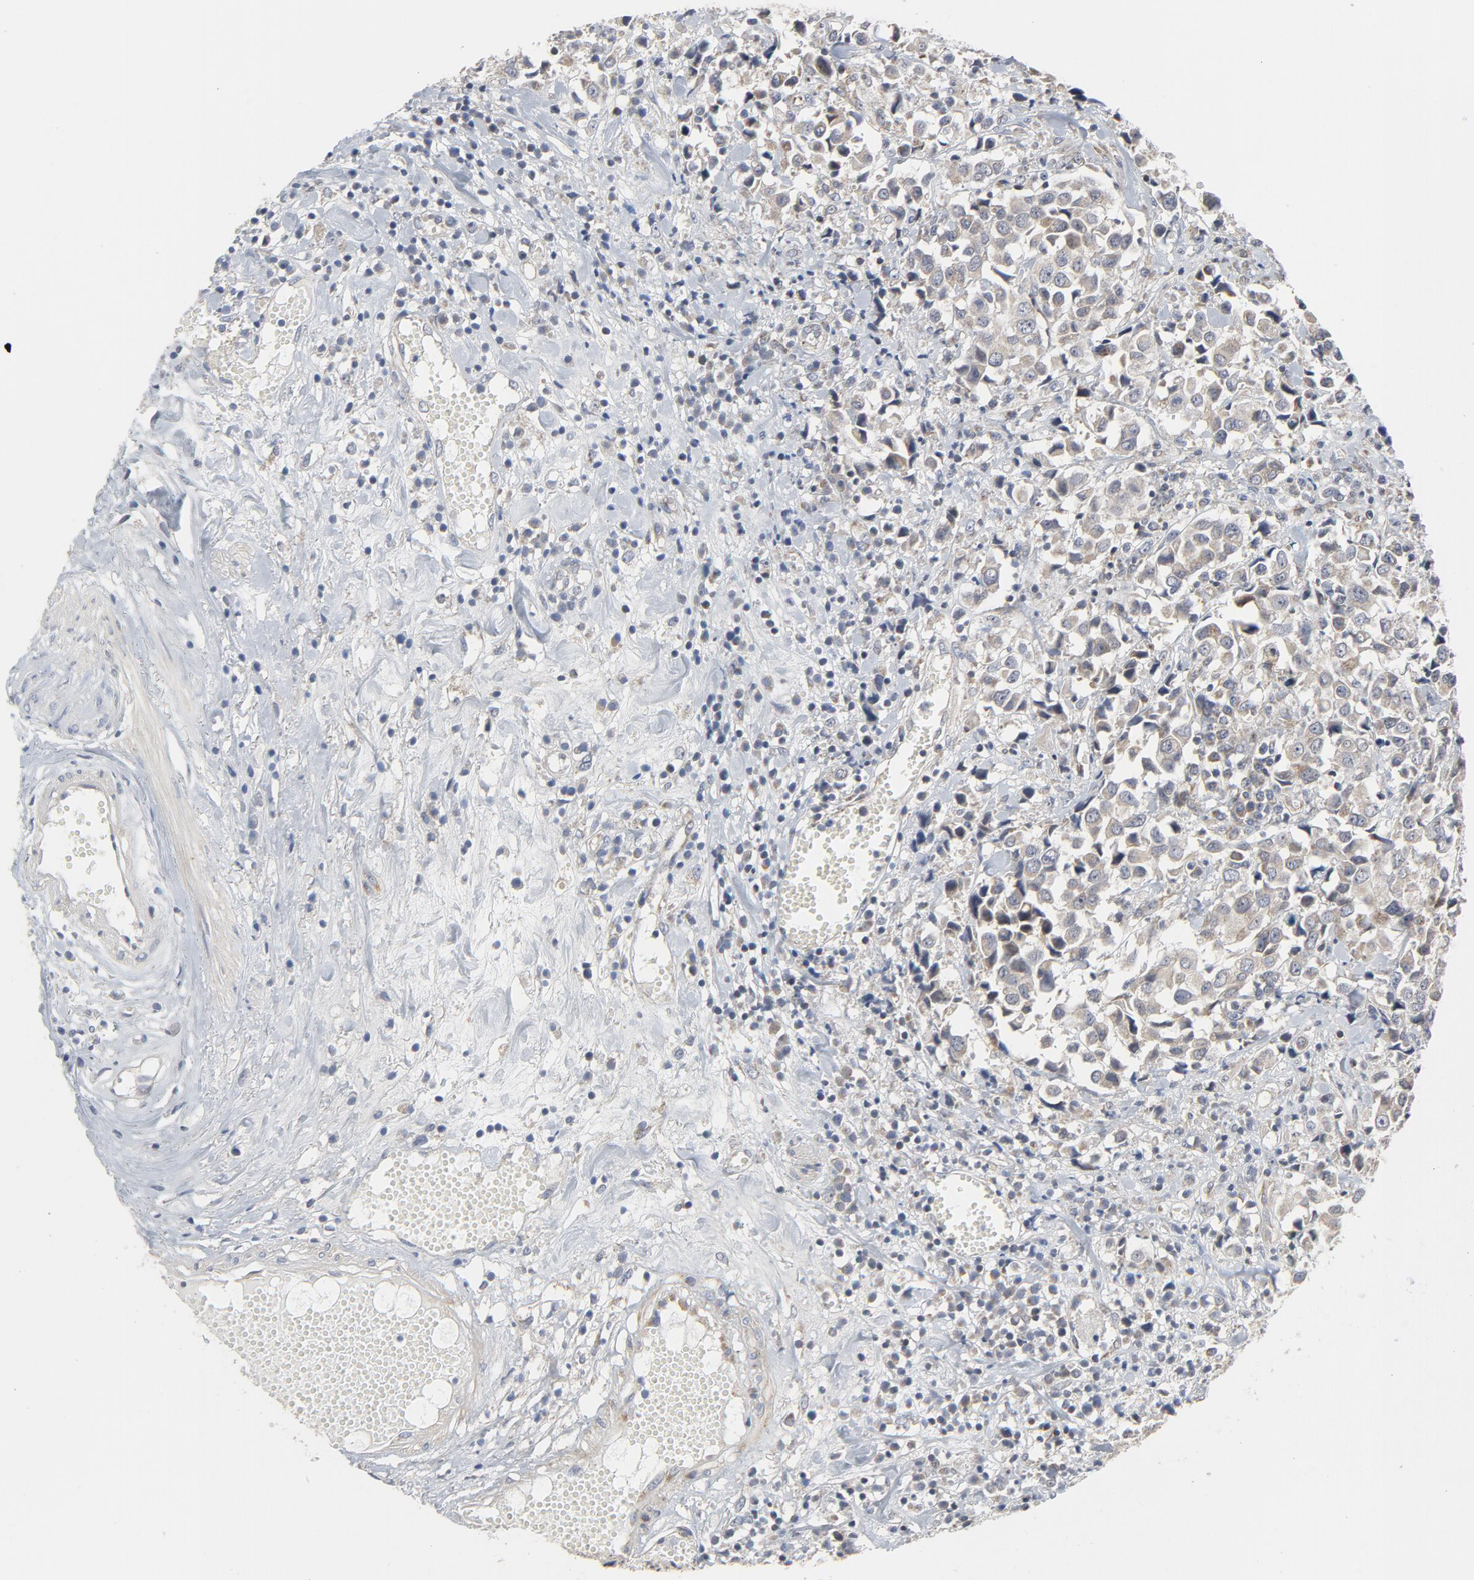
{"staining": {"intensity": "weak", "quantity": ">75%", "location": "cytoplasmic/membranous"}, "tissue": "urothelial cancer", "cell_type": "Tumor cells", "image_type": "cancer", "snomed": [{"axis": "morphology", "description": "Urothelial carcinoma, High grade"}, {"axis": "topography", "description": "Urinary bladder"}], "caption": "Immunohistochemical staining of high-grade urothelial carcinoma shows low levels of weak cytoplasmic/membranous staining in about >75% of tumor cells.", "gene": "C14orf119", "patient": {"sex": "female", "age": 75}}